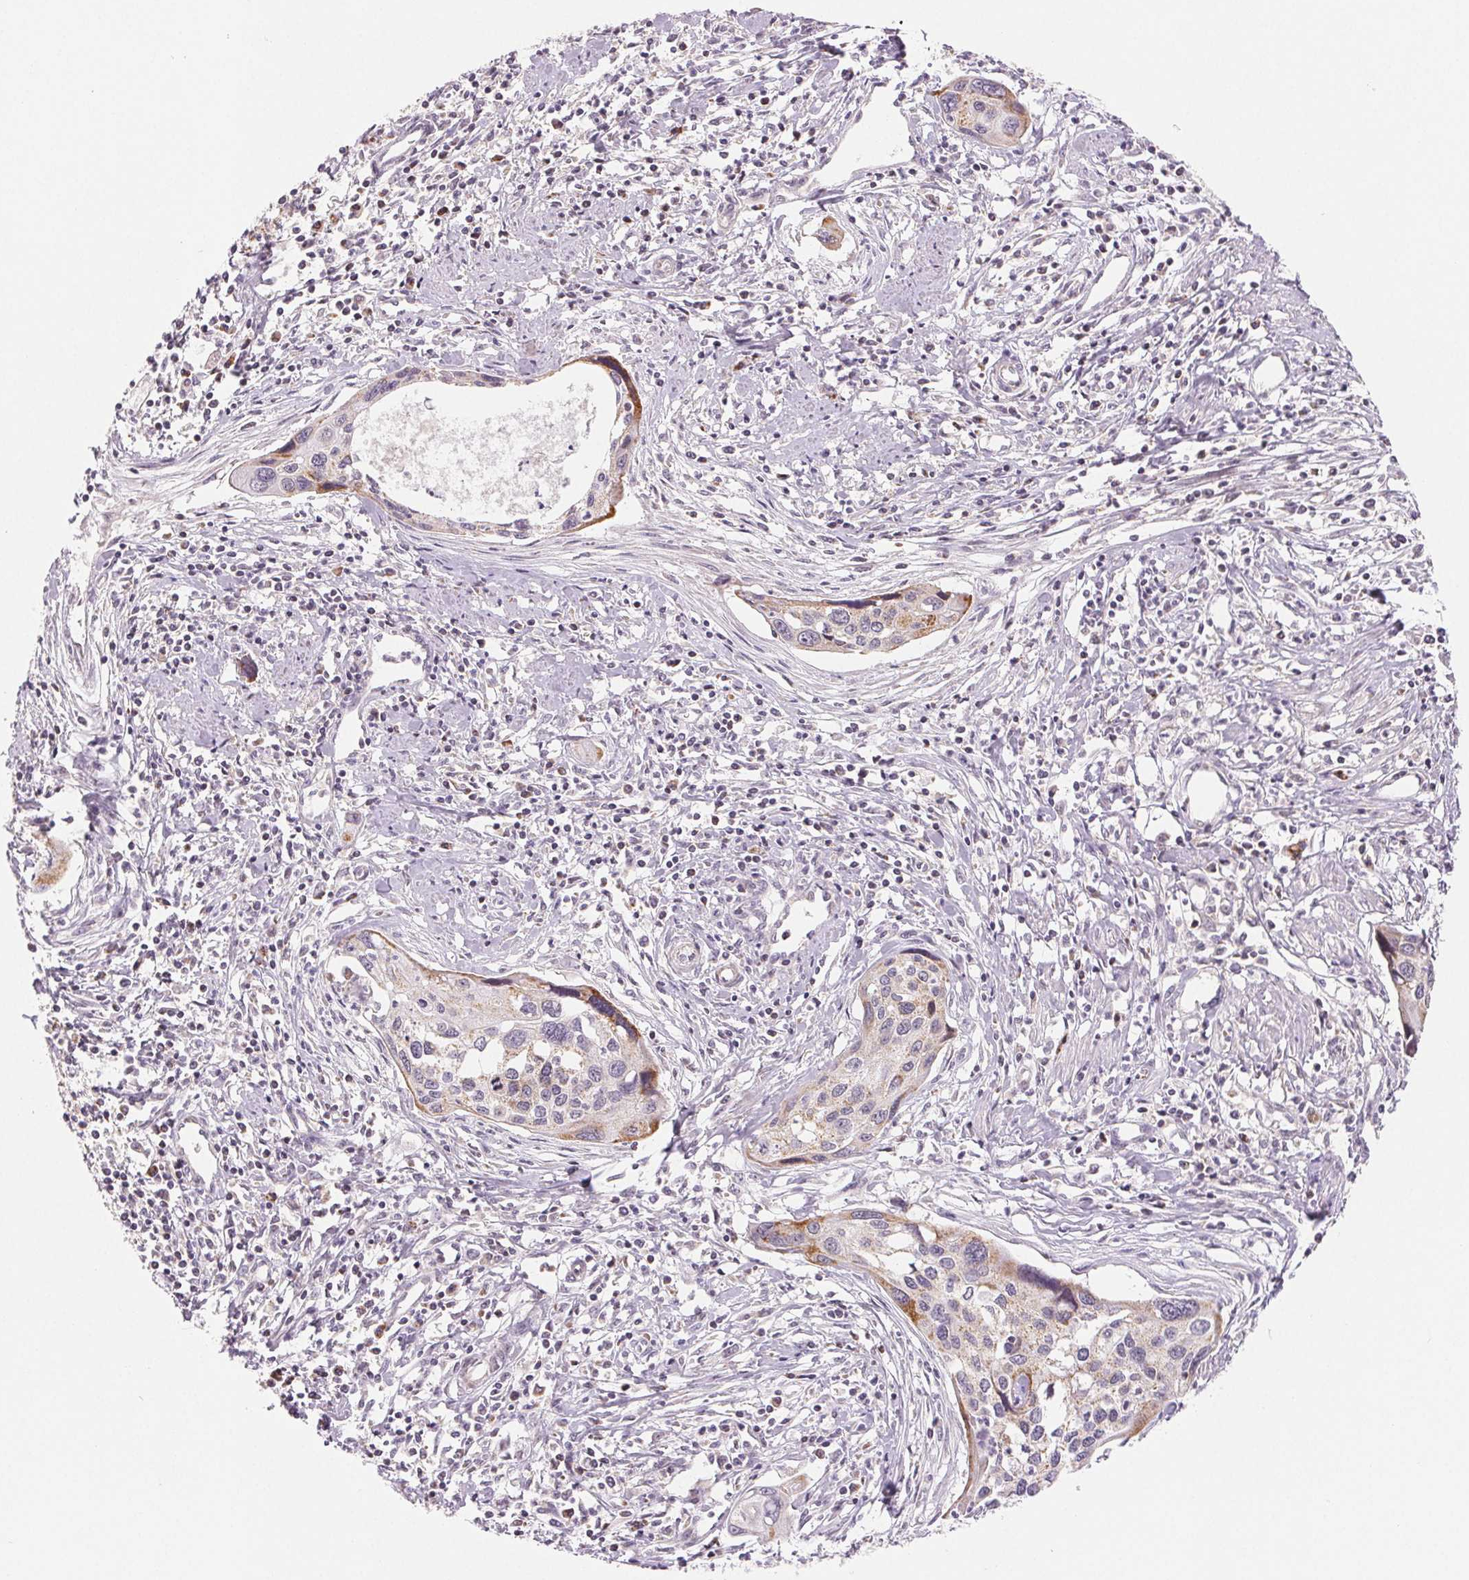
{"staining": {"intensity": "moderate", "quantity": "<25%", "location": "cytoplasmic/membranous"}, "tissue": "cervical cancer", "cell_type": "Tumor cells", "image_type": "cancer", "snomed": [{"axis": "morphology", "description": "Squamous cell carcinoma, NOS"}, {"axis": "topography", "description": "Cervix"}], "caption": "About <25% of tumor cells in cervical cancer demonstrate moderate cytoplasmic/membranous protein positivity as visualized by brown immunohistochemical staining.", "gene": "HINT2", "patient": {"sex": "female", "age": 31}}